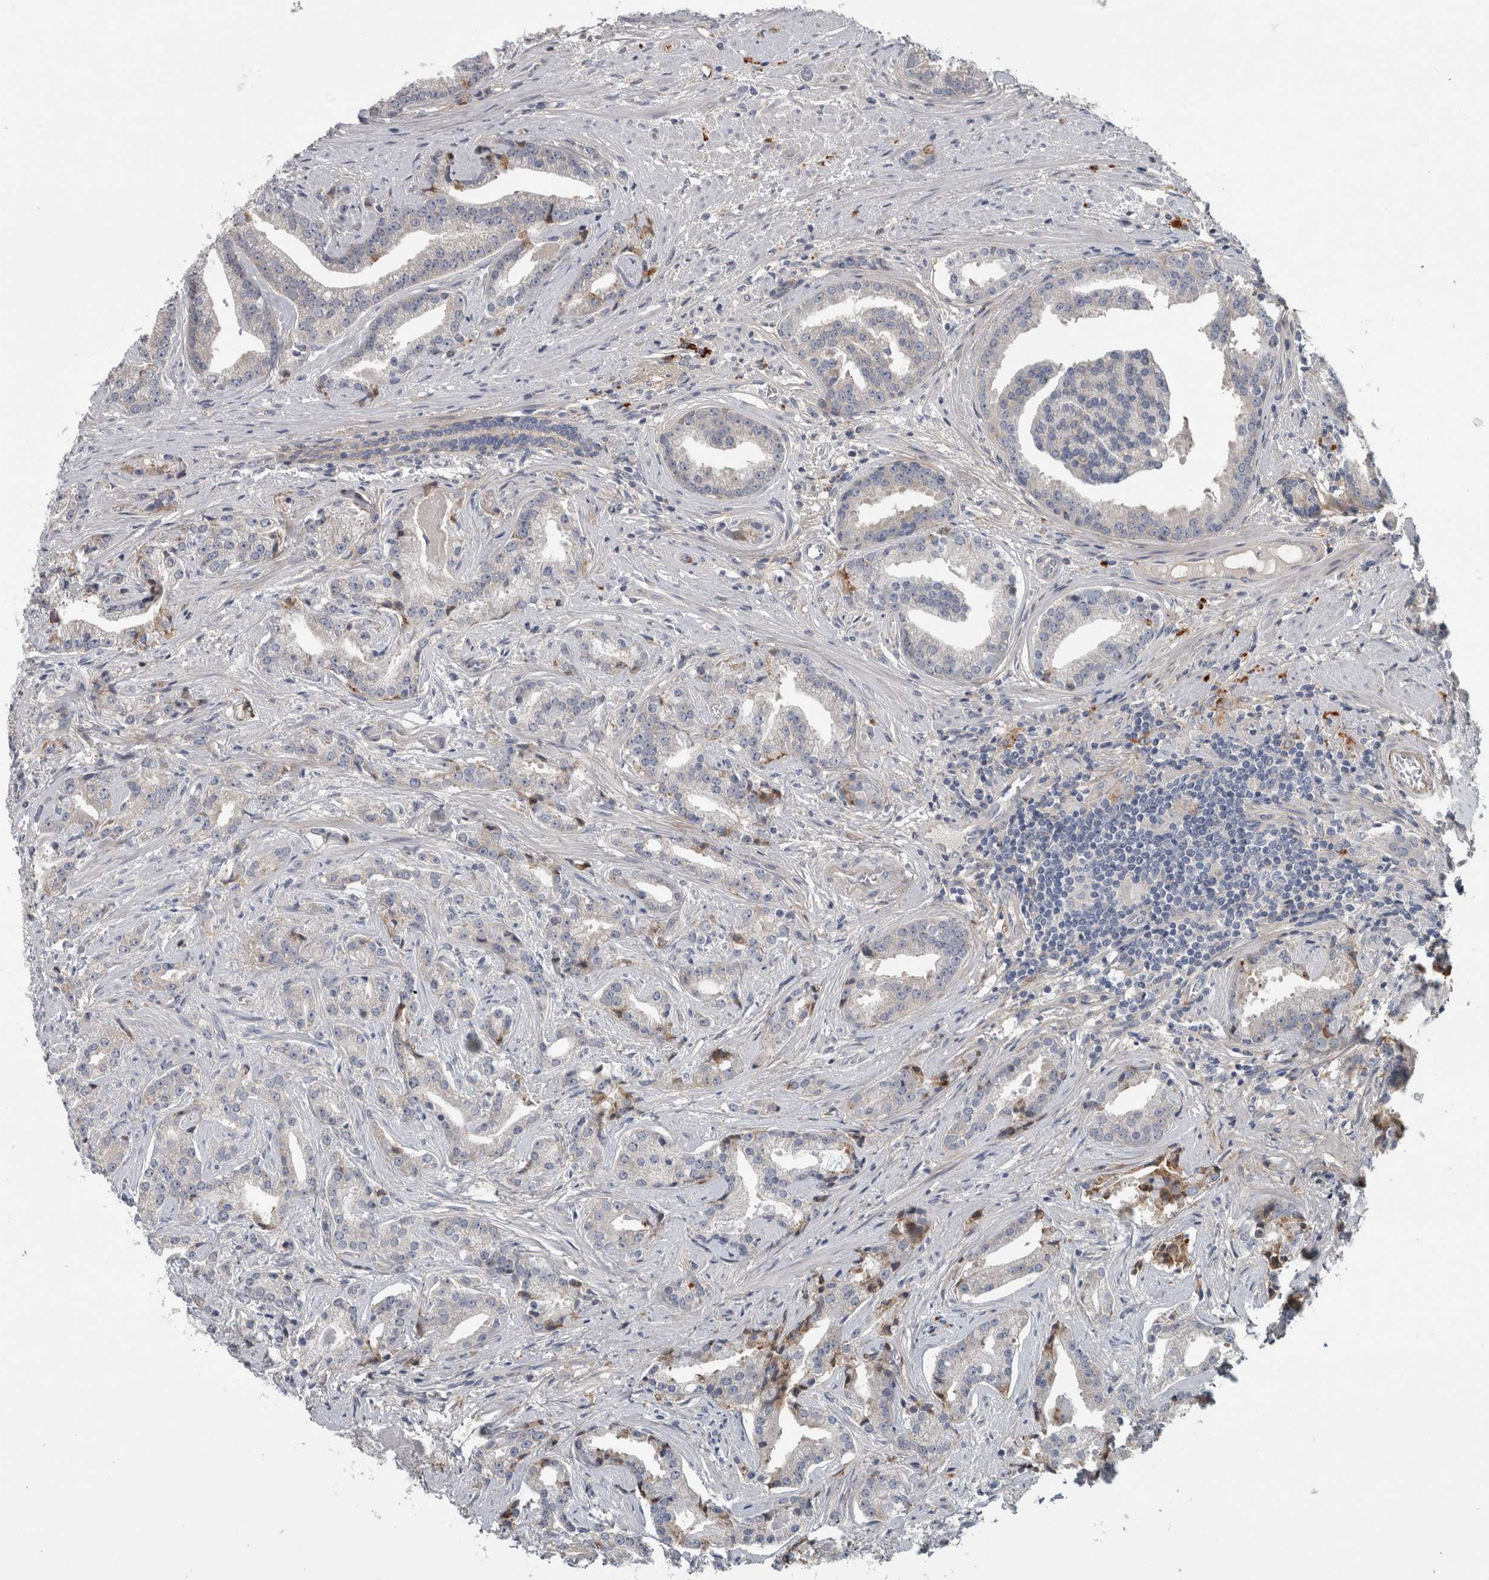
{"staining": {"intensity": "negative", "quantity": "none", "location": "none"}, "tissue": "prostate cancer", "cell_type": "Tumor cells", "image_type": "cancer", "snomed": [{"axis": "morphology", "description": "Adenocarcinoma, Low grade"}, {"axis": "topography", "description": "Prostate"}], "caption": "IHC photomicrograph of low-grade adenocarcinoma (prostate) stained for a protein (brown), which demonstrates no expression in tumor cells. (IHC, brightfield microscopy, high magnification).", "gene": "ATXN2", "patient": {"sex": "male", "age": 67}}